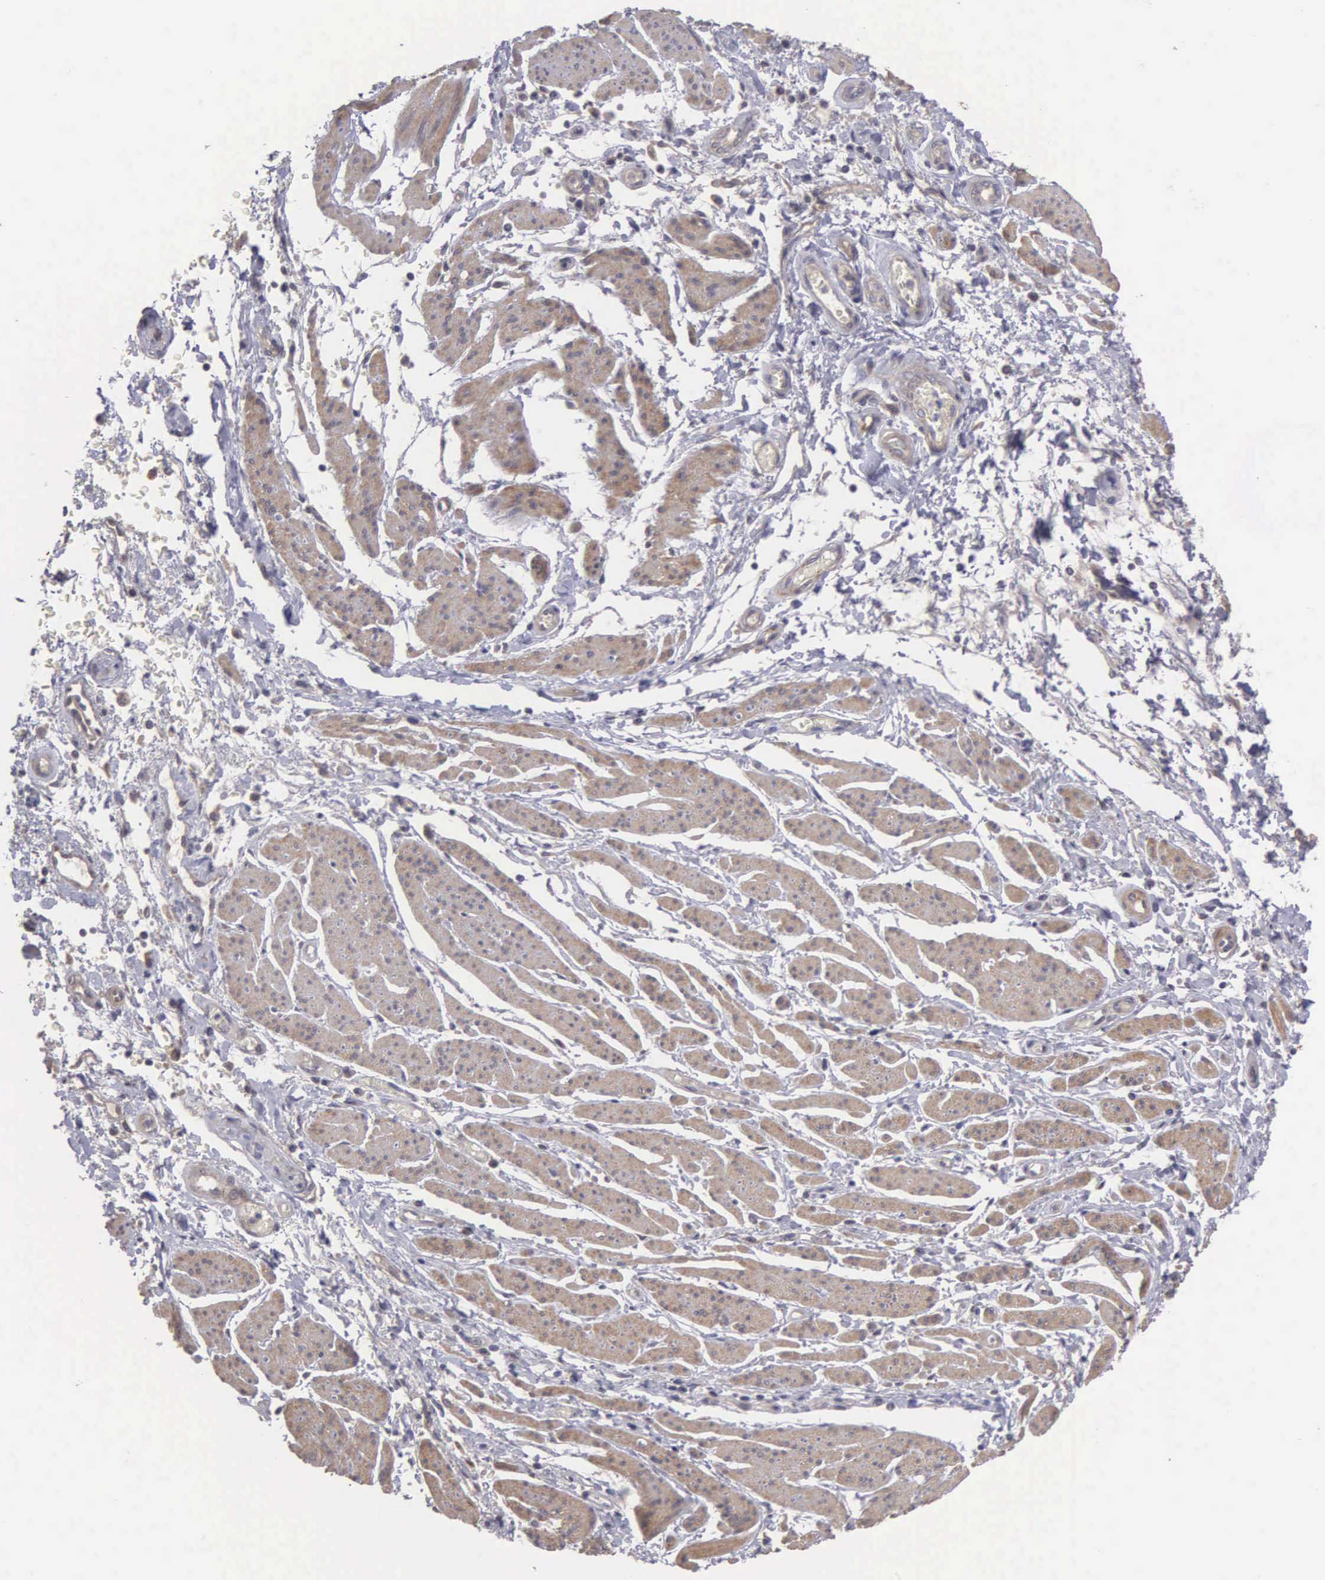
{"staining": {"intensity": "weak", "quantity": ">75%", "location": "cytoplasmic/membranous"}, "tissue": "stomach cancer", "cell_type": "Tumor cells", "image_type": "cancer", "snomed": [{"axis": "morphology", "description": "Adenocarcinoma, NOS"}, {"axis": "topography", "description": "Stomach"}], "caption": "Human stomach cancer stained with a protein marker shows weak staining in tumor cells.", "gene": "RTL10", "patient": {"sex": "female", "age": 76}}